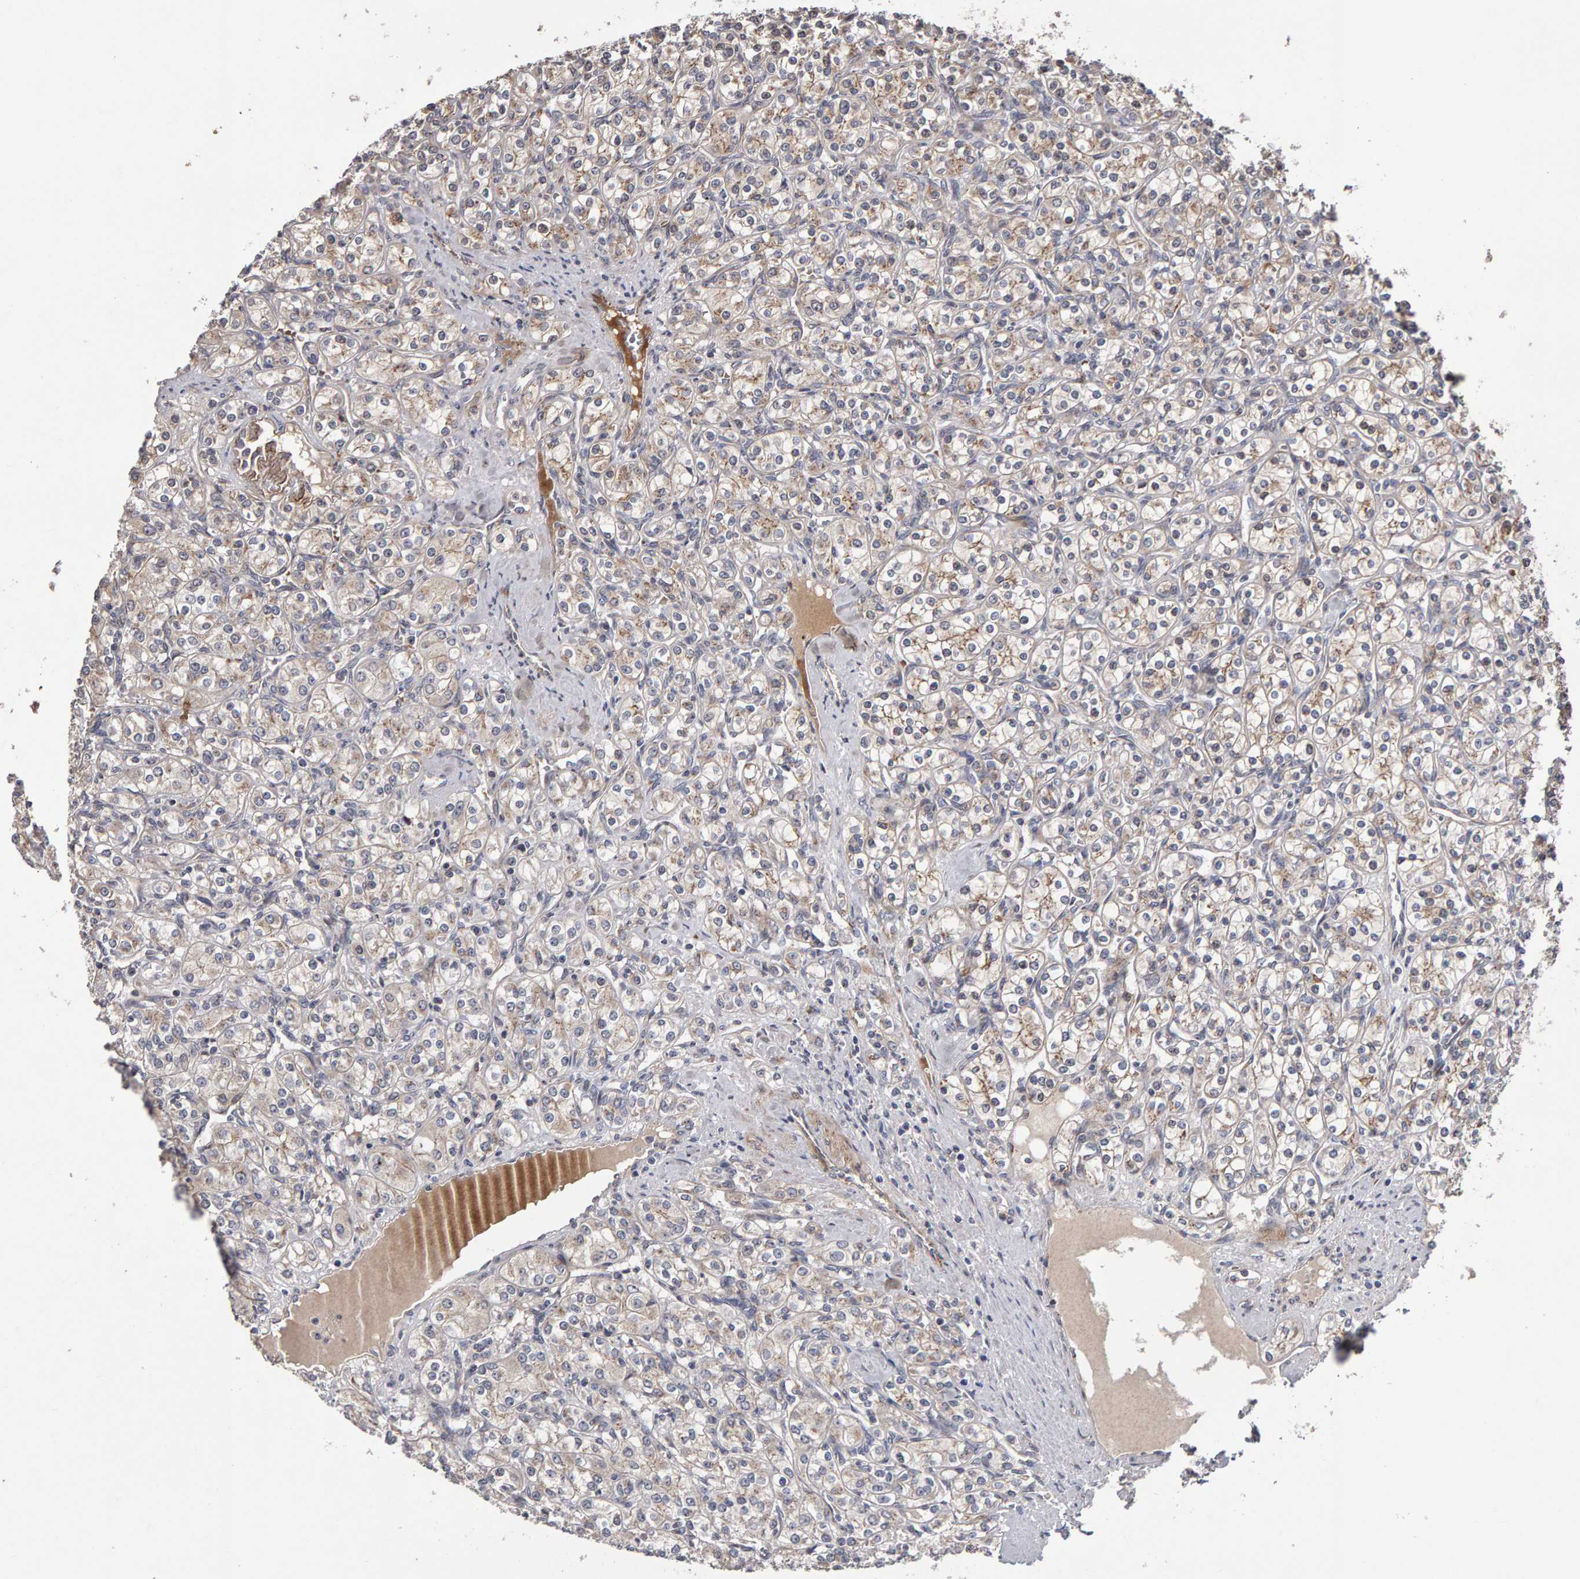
{"staining": {"intensity": "weak", "quantity": "25%-75%", "location": "cytoplasmic/membranous"}, "tissue": "renal cancer", "cell_type": "Tumor cells", "image_type": "cancer", "snomed": [{"axis": "morphology", "description": "Adenocarcinoma, NOS"}, {"axis": "topography", "description": "Kidney"}], "caption": "Approximately 25%-75% of tumor cells in human renal adenocarcinoma display weak cytoplasmic/membranous protein expression as visualized by brown immunohistochemical staining.", "gene": "CANT1", "patient": {"sex": "male", "age": 77}}